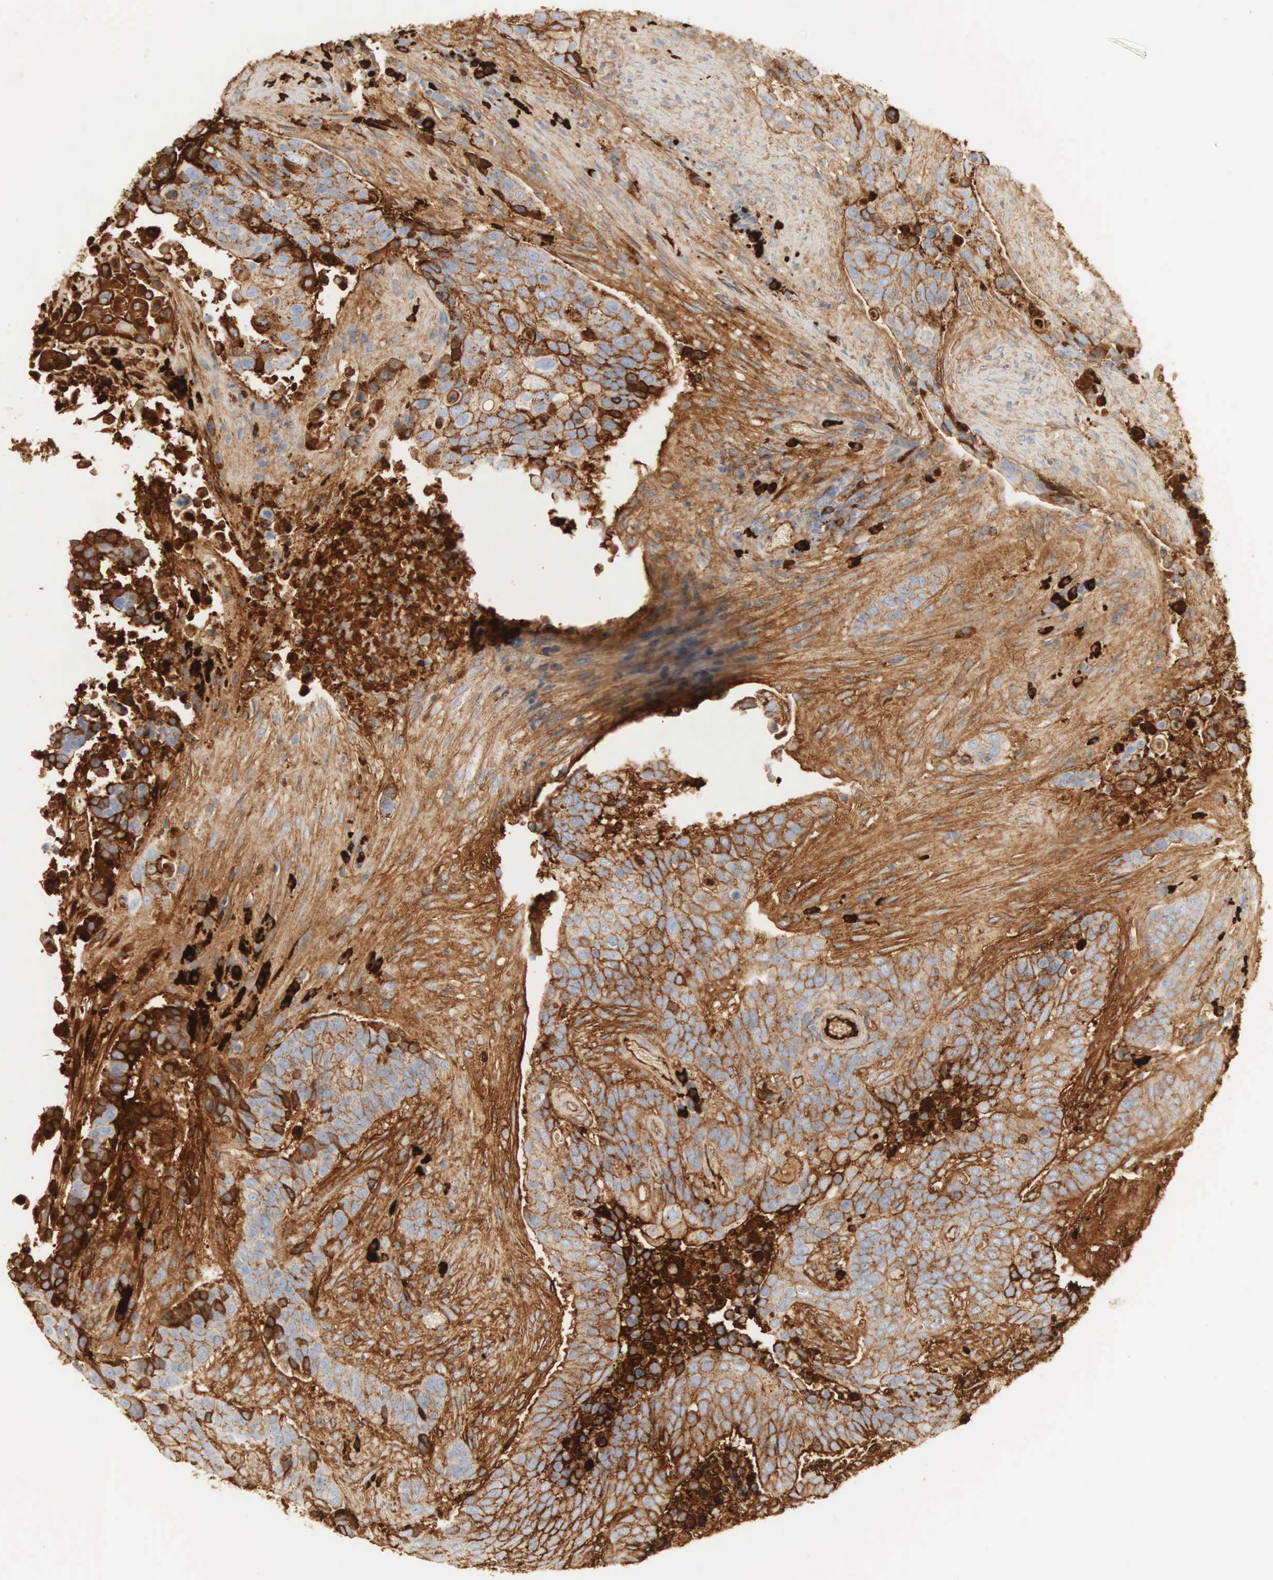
{"staining": {"intensity": "moderate", "quantity": "25%-75%", "location": "cytoplasmic/membranous"}, "tissue": "urothelial cancer", "cell_type": "Tumor cells", "image_type": "cancer", "snomed": [{"axis": "morphology", "description": "Urothelial carcinoma, High grade"}, {"axis": "topography", "description": "Urinary bladder"}], "caption": "A photomicrograph showing moderate cytoplasmic/membranous staining in about 25%-75% of tumor cells in urothelial carcinoma (high-grade), as visualized by brown immunohistochemical staining.", "gene": "IGLC3", "patient": {"sex": "male", "age": 74}}